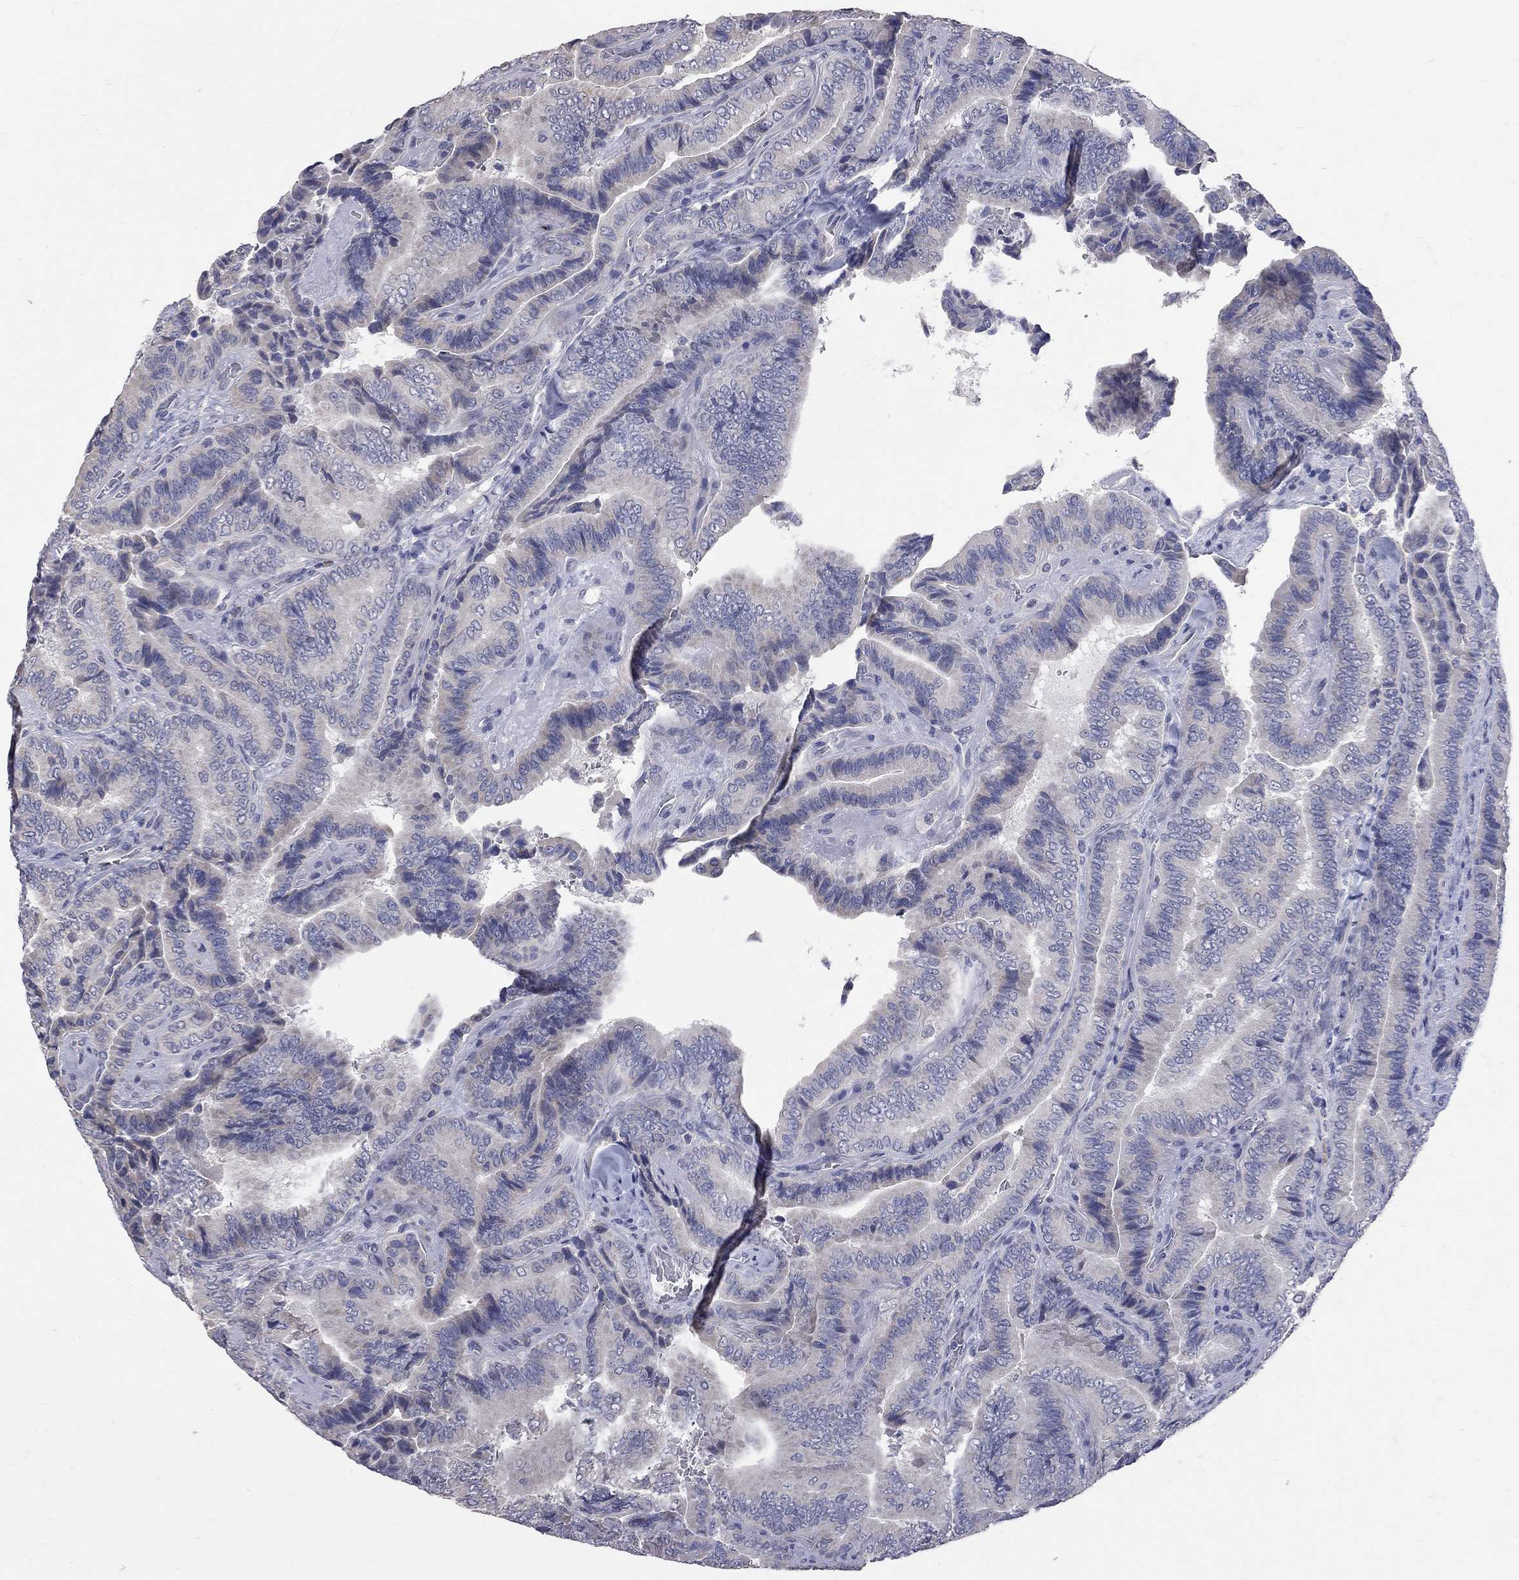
{"staining": {"intensity": "negative", "quantity": "none", "location": "none"}, "tissue": "thyroid cancer", "cell_type": "Tumor cells", "image_type": "cancer", "snomed": [{"axis": "morphology", "description": "Papillary adenocarcinoma, NOS"}, {"axis": "topography", "description": "Thyroid gland"}], "caption": "Tumor cells show no significant expression in thyroid cancer (papillary adenocarcinoma).", "gene": "NOS2", "patient": {"sex": "male", "age": 61}}